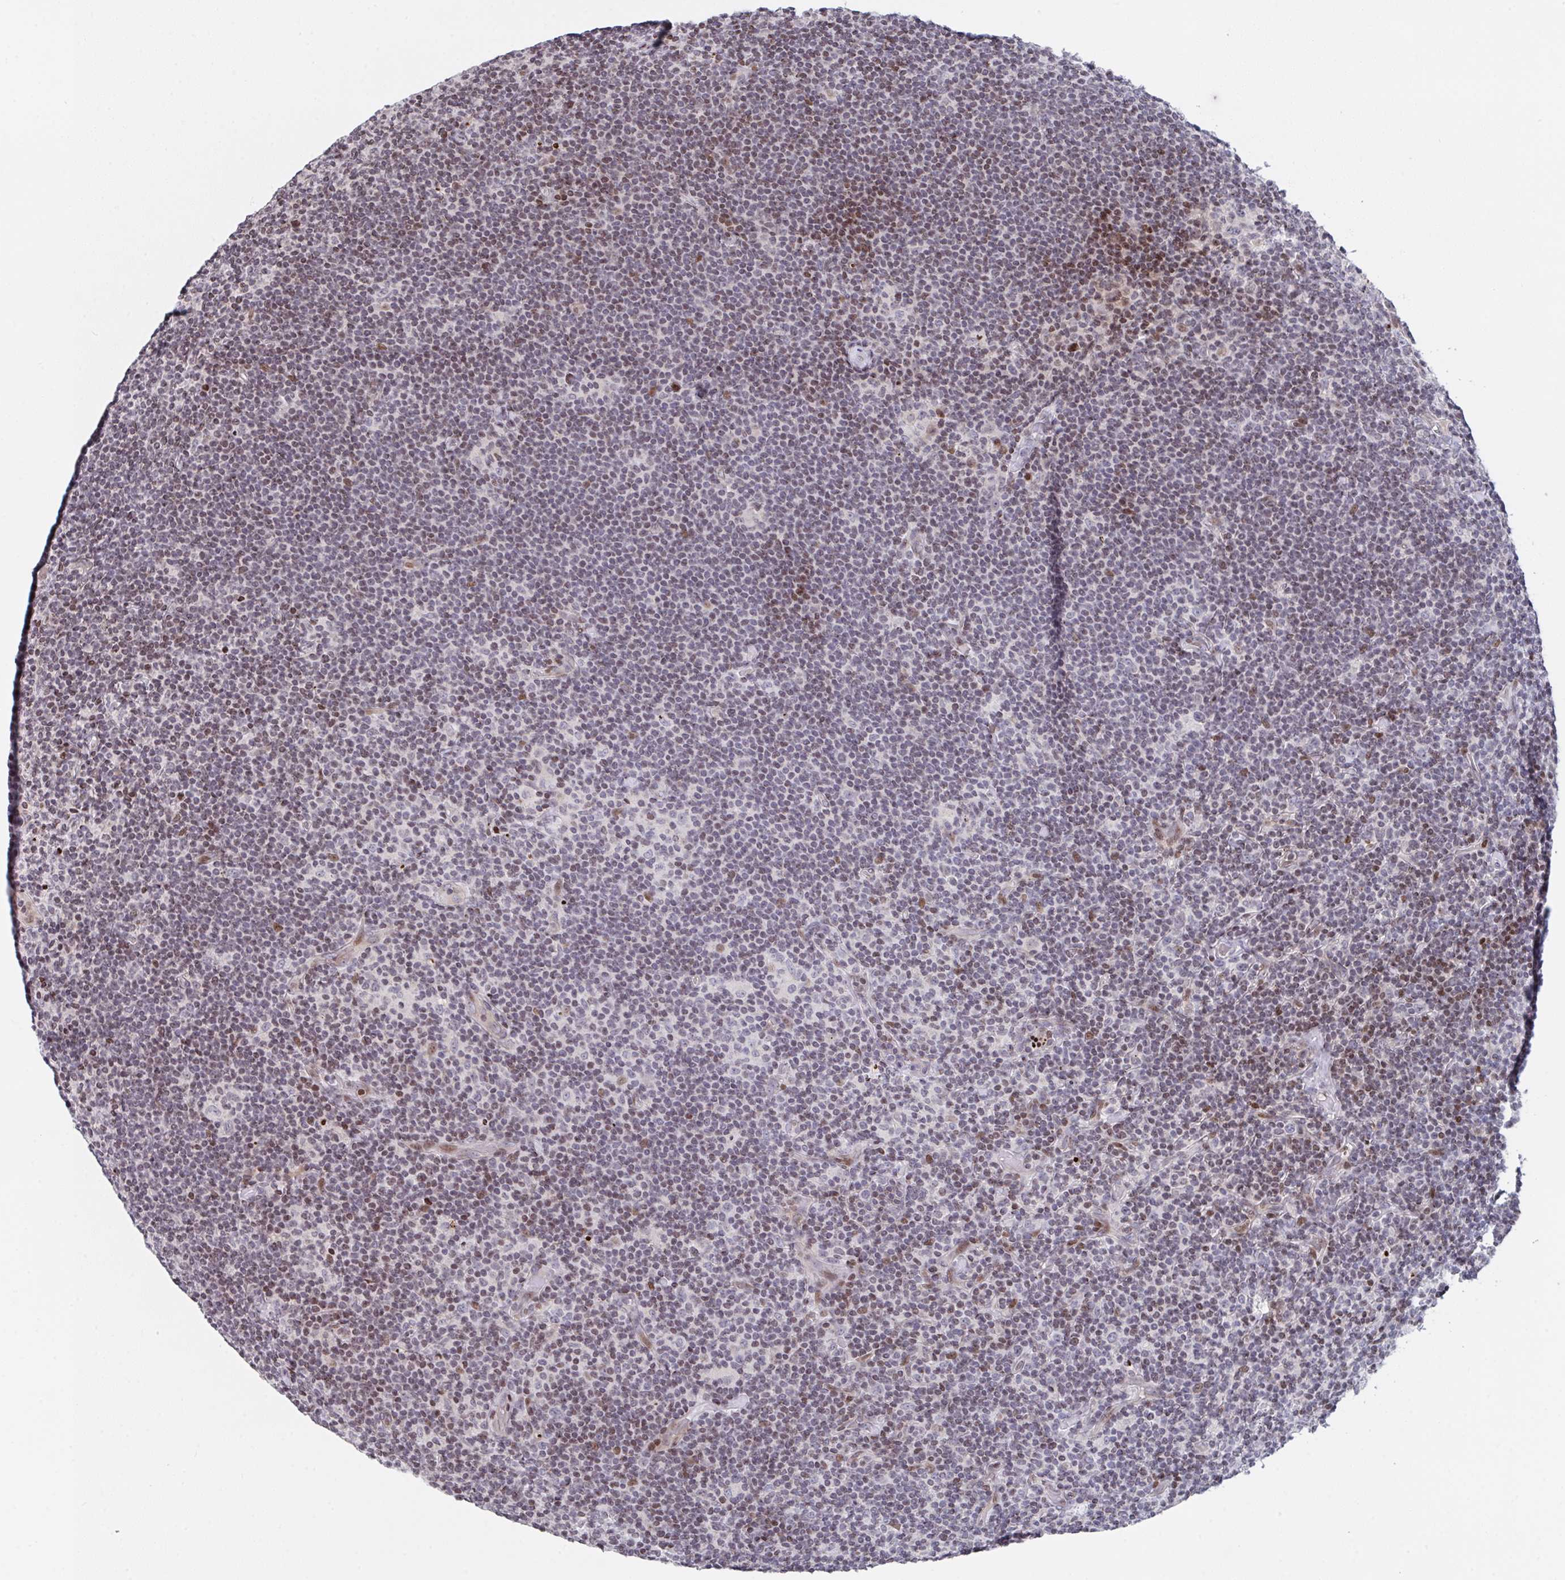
{"staining": {"intensity": "moderate", "quantity": "<25%", "location": "nuclear"}, "tissue": "lymphoma", "cell_type": "Tumor cells", "image_type": "cancer", "snomed": [{"axis": "morphology", "description": "Hodgkin's disease, NOS"}, {"axis": "topography", "description": "Lymph node"}], "caption": "A low amount of moderate nuclear expression is identified in approximately <25% of tumor cells in lymphoma tissue.", "gene": "PCDHB8", "patient": {"sex": "female", "age": 57}}